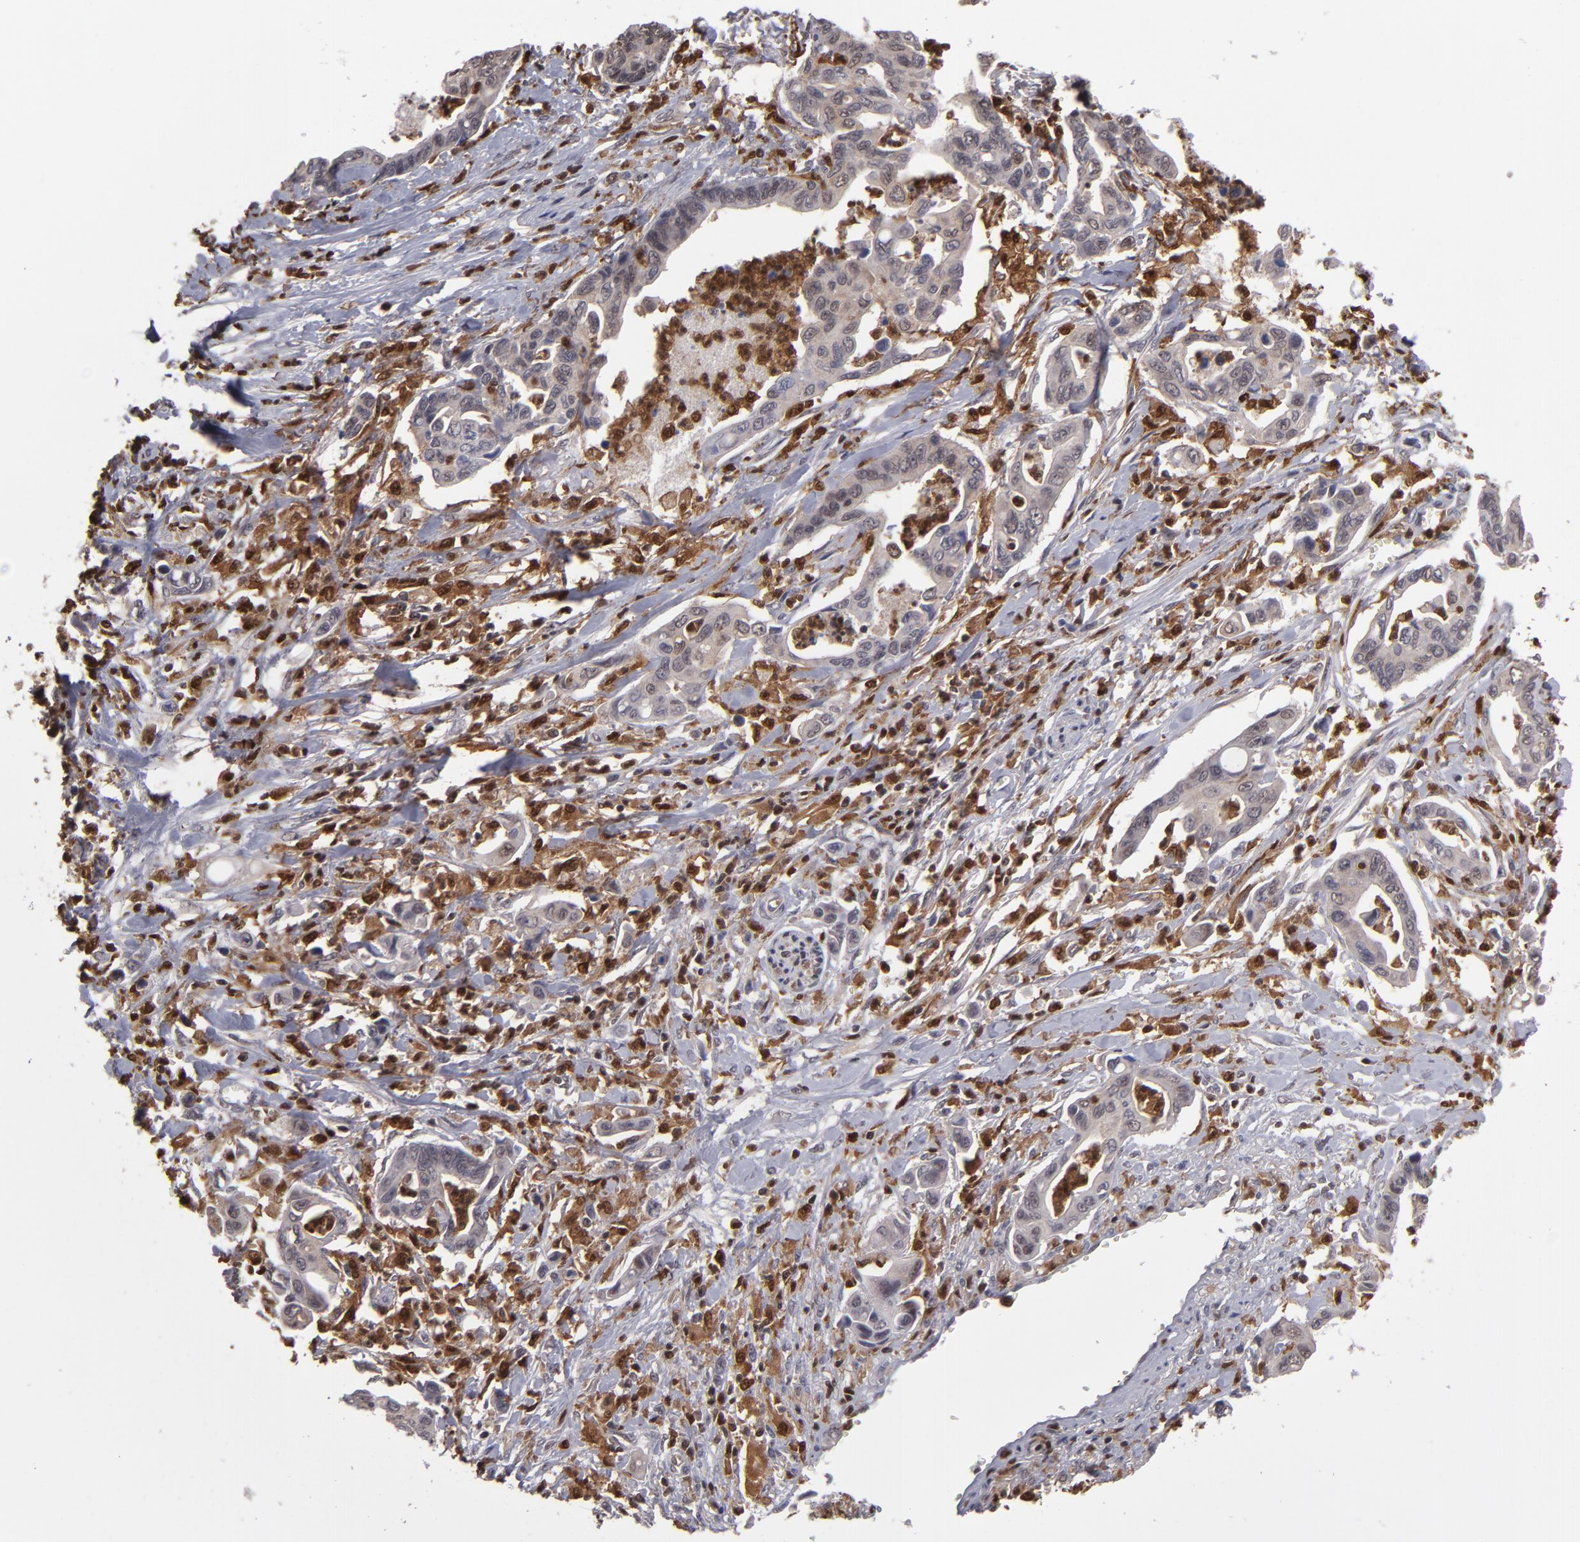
{"staining": {"intensity": "weak", "quantity": ">75%", "location": "cytoplasmic/membranous,nuclear"}, "tissue": "pancreatic cancer", "cell_type": "Tumor cells", "image_type": "cancer", "snomed": [{"axis": "morphology", "description": "Adenocarcinoma, NOS"}, {"axis": "topography", "description": "Pancreas"}], "caption": "Brown immunohistochemical staining in human pancreatic cancer reveals weak cytoplasmic/membranous and nuclear expression in approximately >75% of tumor cells.", "gene": "GRB2", "patient": {"sex": "female", "age": 70}}